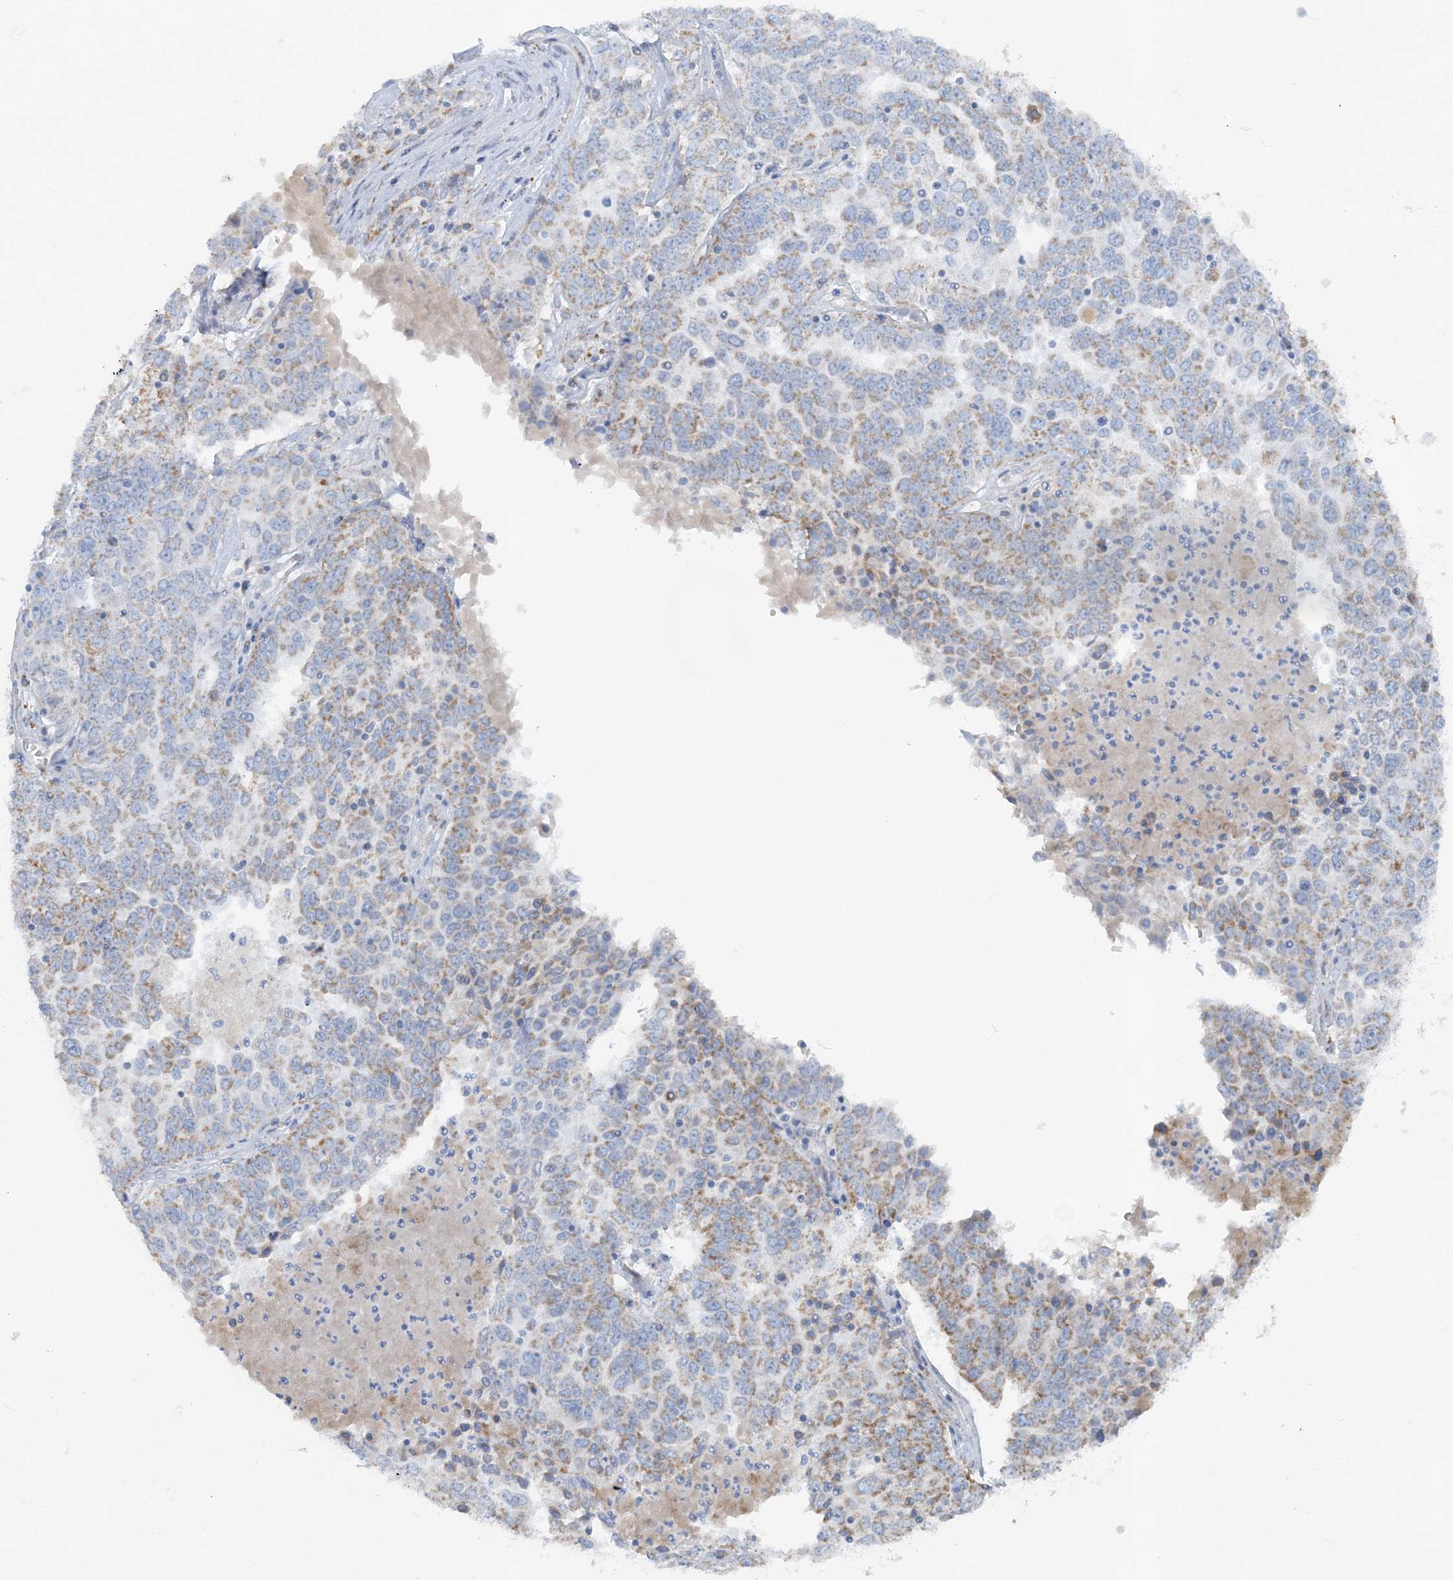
{"staining": {"intensity": "moderate", "quantity": "25%-75%", "location": "cytoplasmic/membranous"}, "tissue": "ovarian cancer", "cell_type": "Tumor cells", "image_type": "cancer", "snomed": [{"axis": "morphology", "description": "Carcinoma, endometroid"}, {"axis": "topography", "description": "Ovary"}], "caption": "A high-resolution histopathology image shows immunohistochemistry (IHC) staining of ovarian cancer, which shows moderate cytoplasmic/membranous expression in about 25%-75% of tumor cells.", "gene": "PCCB", "patient": {"sex": "female", "age": 62}}